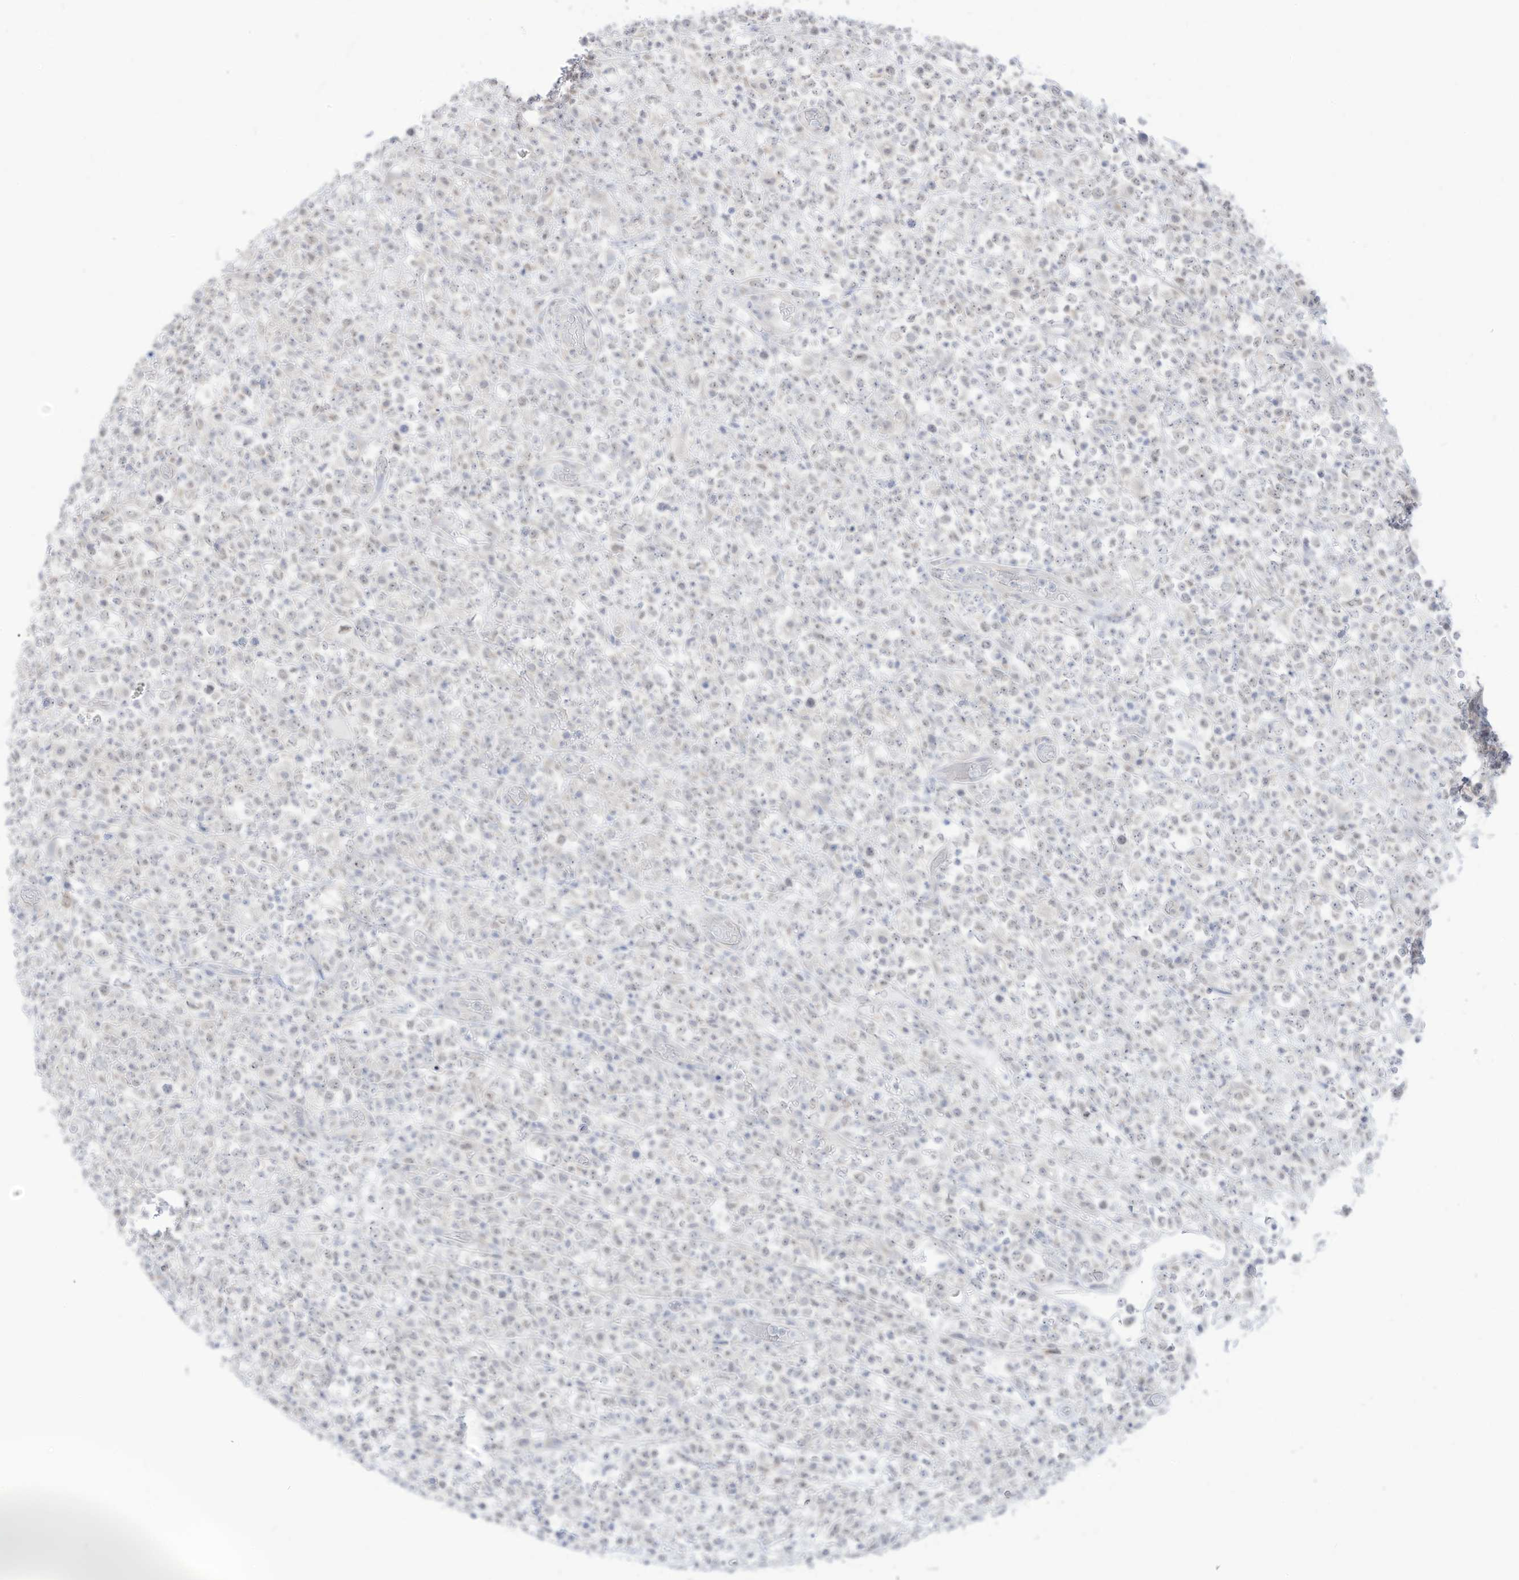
{"staining": {"intensity": "negative", "quantity": "none", "location": "none"}, "tissue": "lymphoma", "cell_type": "Tumor cells", "image_type": "cancer", "snomed": [{"axis": "morphology", "description": "Malignant lymphoma, non-Hodgkin's type, High grade"}, {"axis": "topography", "description": "Colon"}], "caption": "Photomicrograph shows no protein positivity in tumor cells of lymphoma tissue. The staining was performed using DAB to visualize the protein expression in brown, while the nuclei were stained in blue with hematoxylin (Magnification: 20x).", "gene": "OGT", "patient": {"sex": "female", "age": 53}}